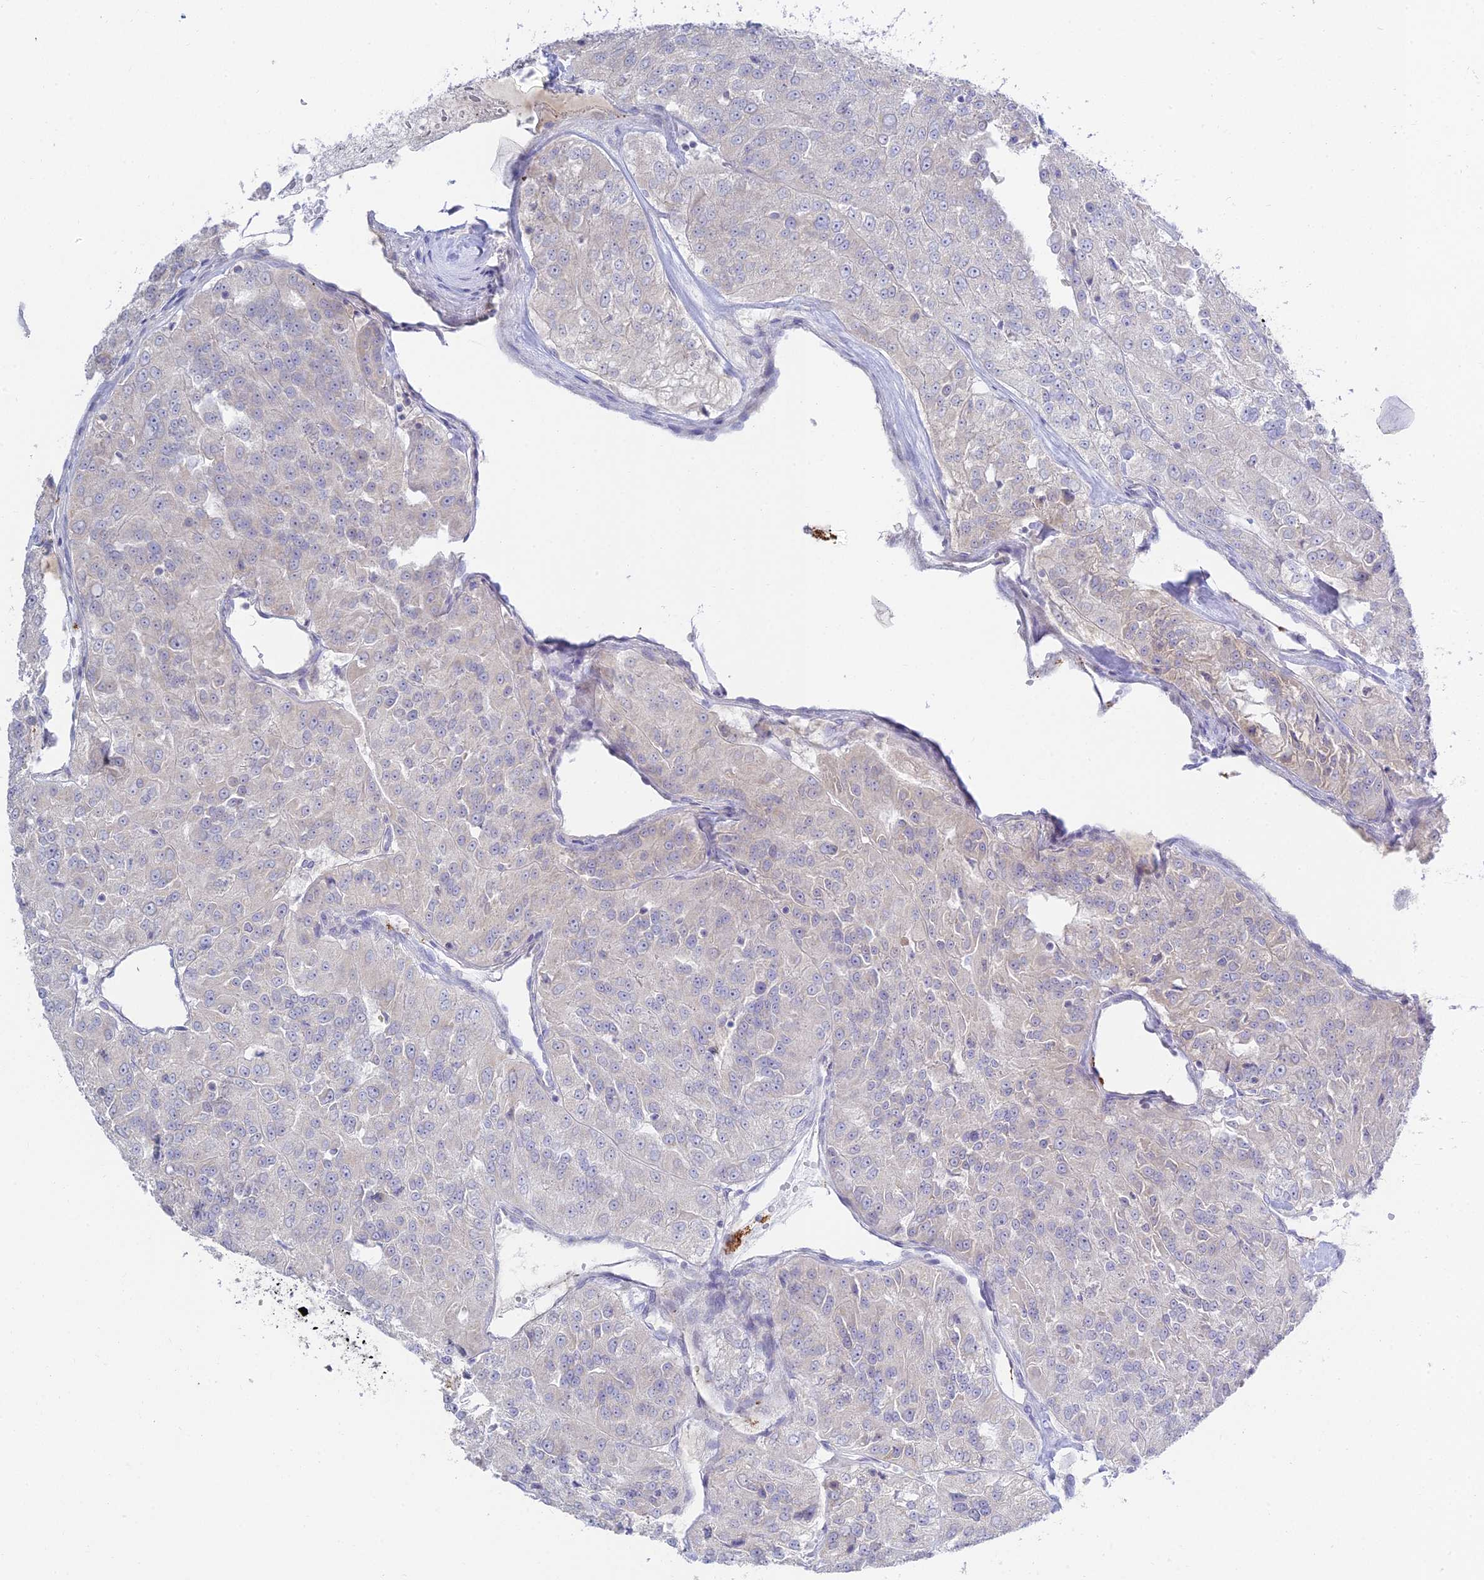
{"staining": {"intensity": "negative", "quantity": "none", "location": "none"}, "tissue": "renal cancer", "cell_type": "Tumor cells", "image_type": "cancer", "snomed": [{"axis": "morphology", "description": "Adenocarcinoma, NOS"}, {"axis": "topography", "description": "Kidney"}], "caption": "The image shows no staining of tumor cells in adenocarcinoma (renal). (IHC, brightfield microscopy, high magnification).", "gene": "TMEM40", "patient": {"sex": "female", "age": 63}}